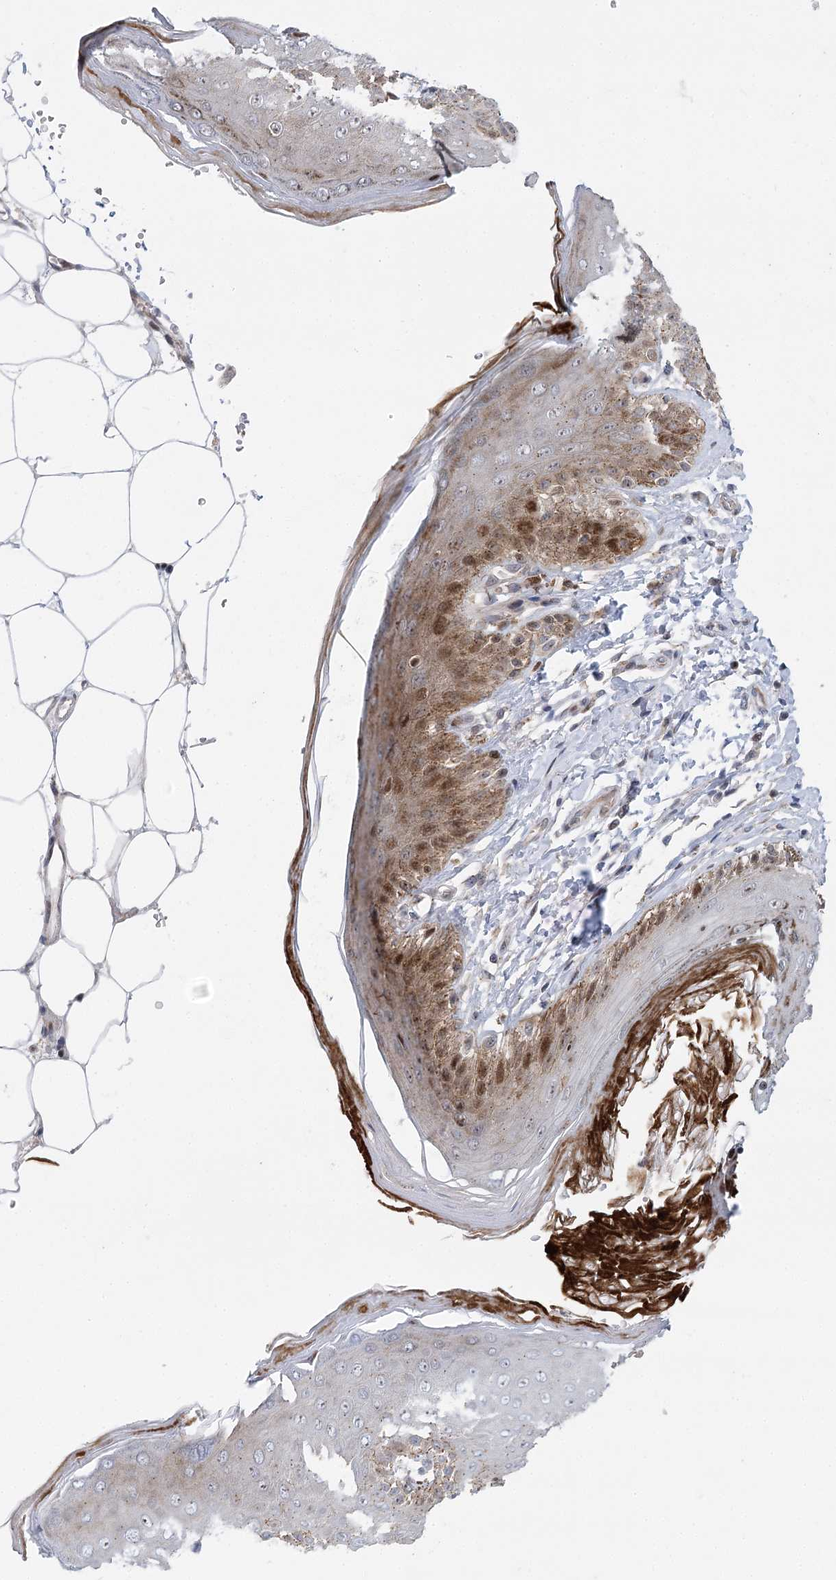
{"staining": {"intensity": "moderate", "quantity": ">75%", "location": "cytoplasmic/membranous,nuclear"}, "tissue": "skin", "cell_type": "Epidermal cells", "image_type": "normal", "snomed": [{"axis": "morphology", "description": "Normal tissue, NOS"}, {"axis": "topography", "description": "Anal"}], "caption": "IHC micrograph of benign skin: human skin stained using immunohistochemistry (IHC) displays medium levels of moderate protein expression localized specifically in the cytoplasmic/membranous,nuclear of epidermal cells, appearing as a cytoplasmic/membranous,nuclear brown color.", "gene": "CAMTA1", "patient": {"sex": "male", "age": 44}}